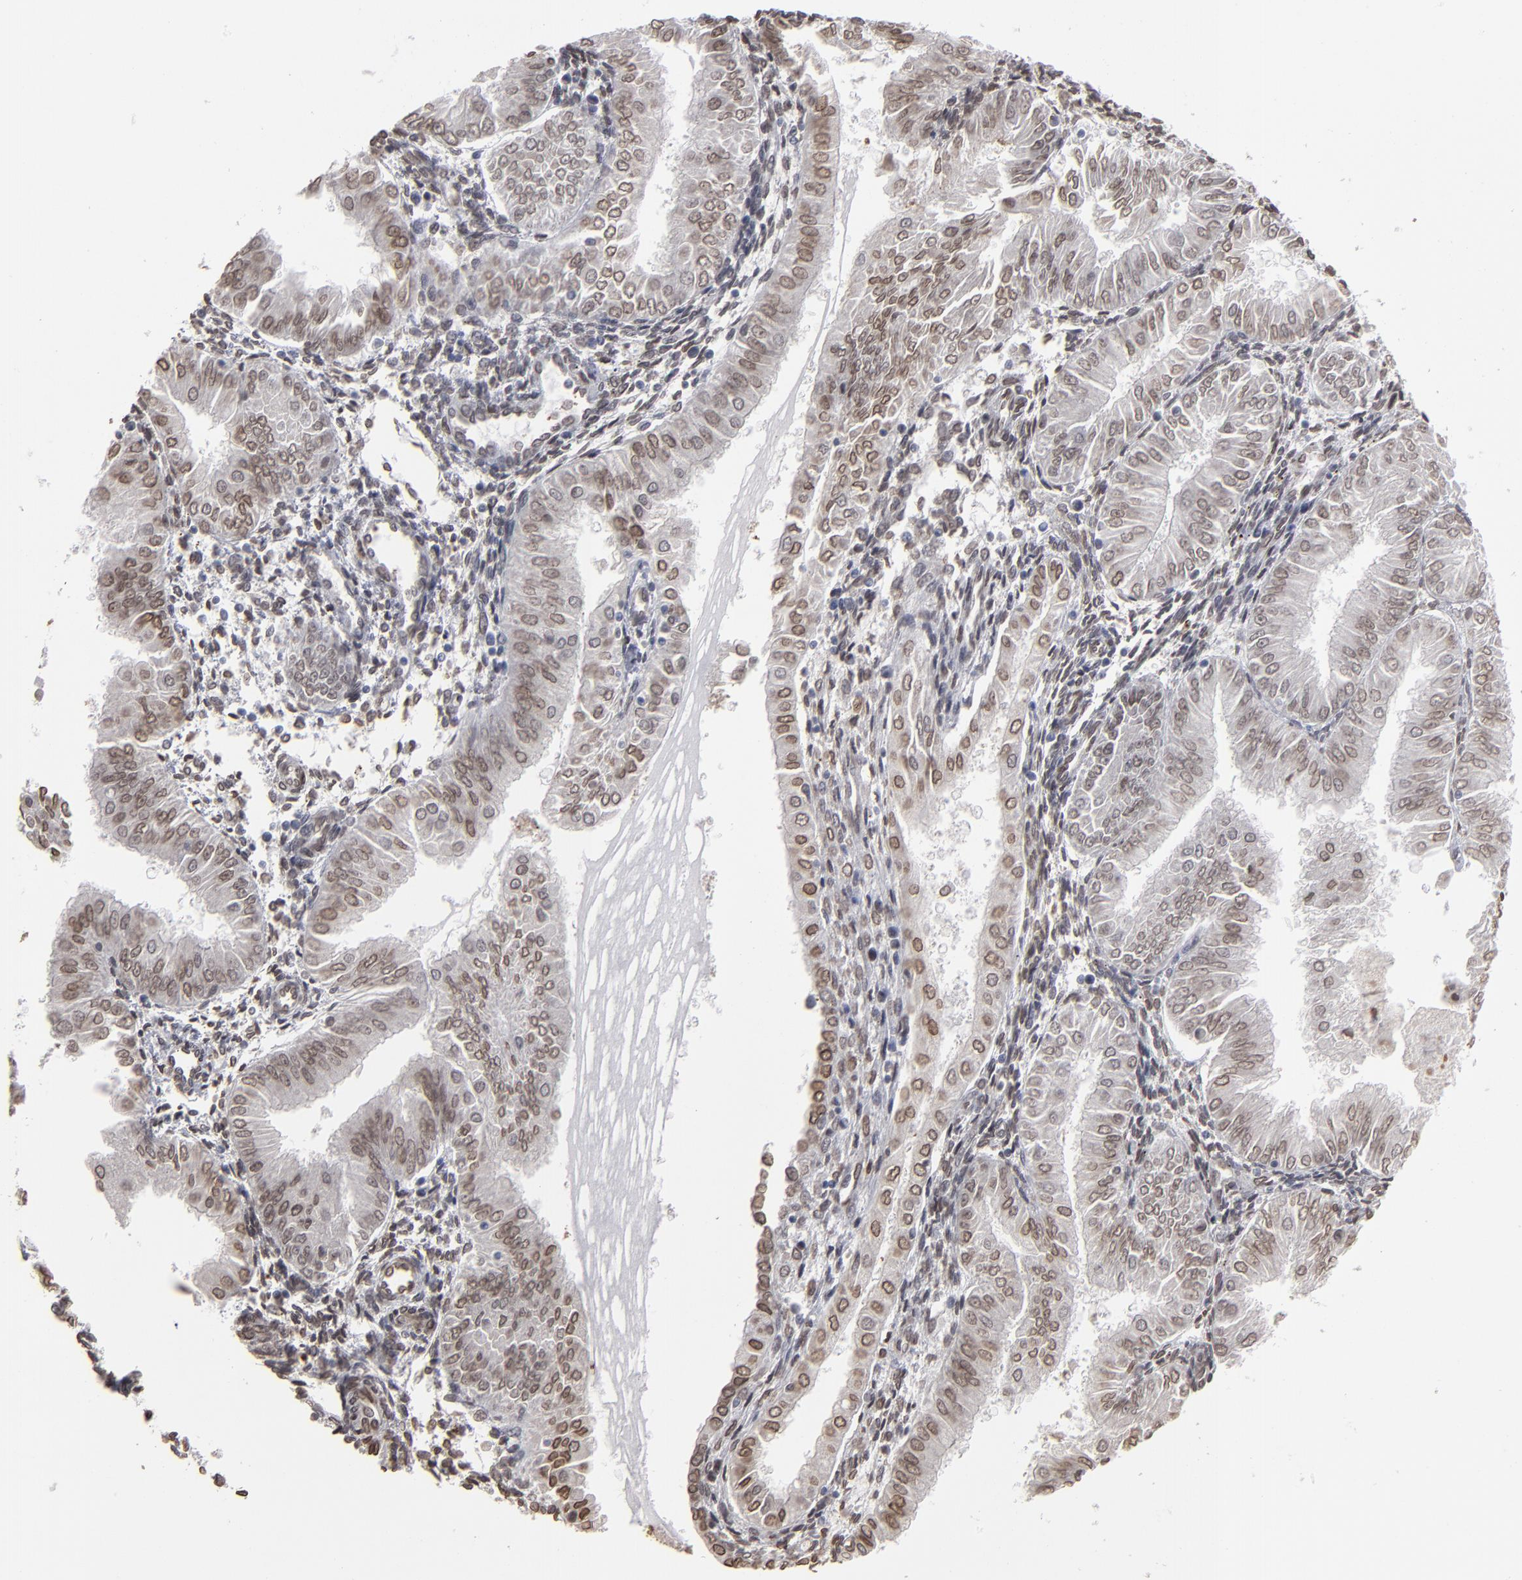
{"staining": {"intensity": "moderate", "quantity": "25%-75%", "location": "cytoplasmic/membranous,nuclear"}, "tissue": "endometrial cancer", "cell_type": "Tumor cells", "image_type": "cancer", "snomed": [{"axis": "morphology", "description": "Adenocarcinoma, NOS"}, {"axis": "topography", "description": "Endometrium"}], "caption": "High-power microscopy captured an IHC photomicrograph of adenocarcinoma (endometrial), revealing moderate cytoplasmic/membranous and nuclear positivity in approximately 25%-75% of tumor cells. (DAB IHC with brightfield microscopy, high magnification).", "gene": "BAZ1A", "patient": {"sex": "female", "age": 53}}